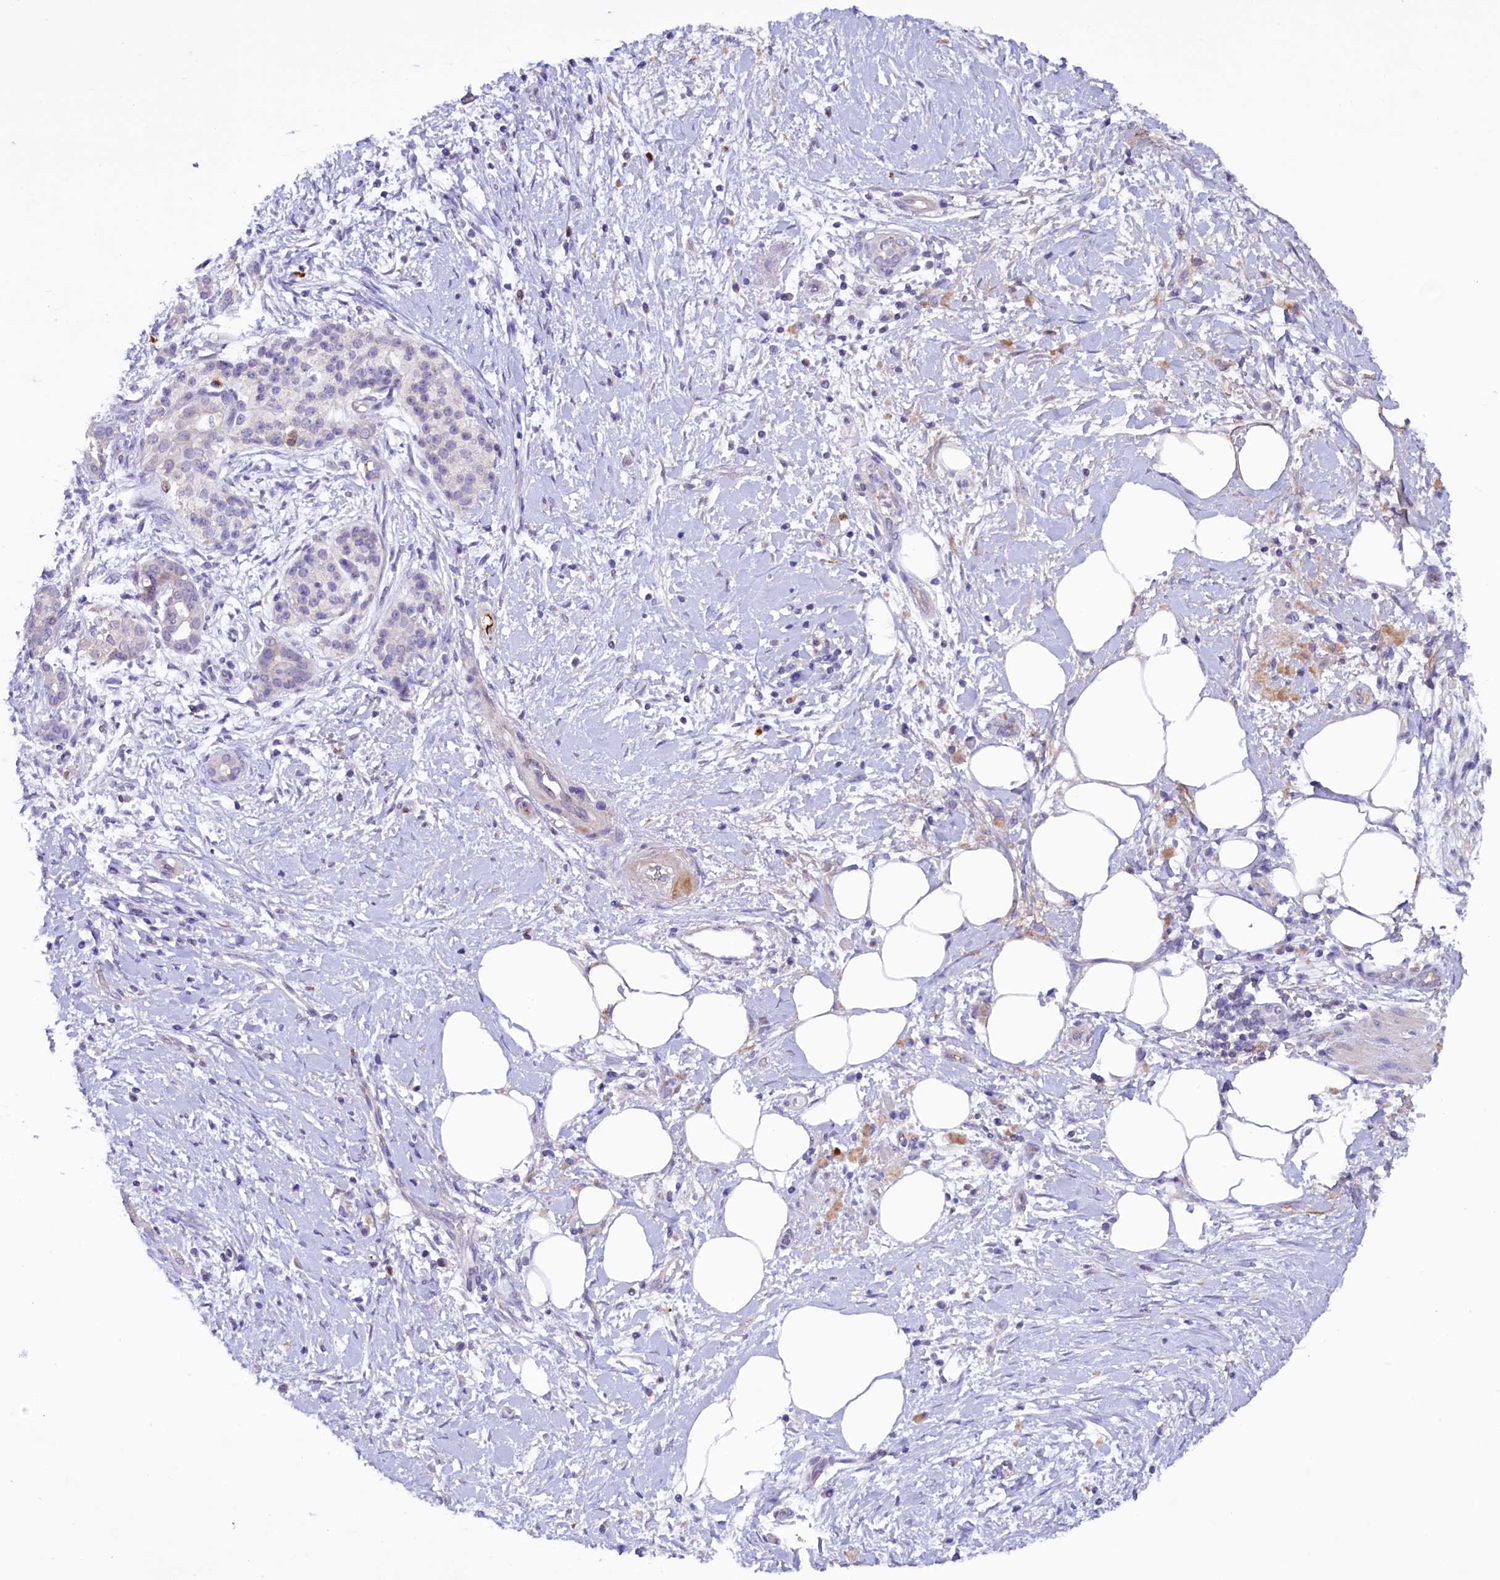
{"staining": {"intensity": "moderate", "quantity": "<25%", "location": "nuclear"}, "tissue": "pancreatic cancer", "cell_type": "Tumor cells", "image_type": "cancer", "snomed": [{"axis": "morphology", "description": "Adenocarcinoma, NOS"}, {"axis": "topography", "description": "Pancreas"}], "caption": "DAB (3,3'-diaminobenzidine) immunohistochemical staining of pancreatic cancer (adenocarcinoma) shows moderate nuclear protein expression in about <25% of tumor cells.", "gene": "FAM111B", "patient": {"sex": "male", "age": 58}}